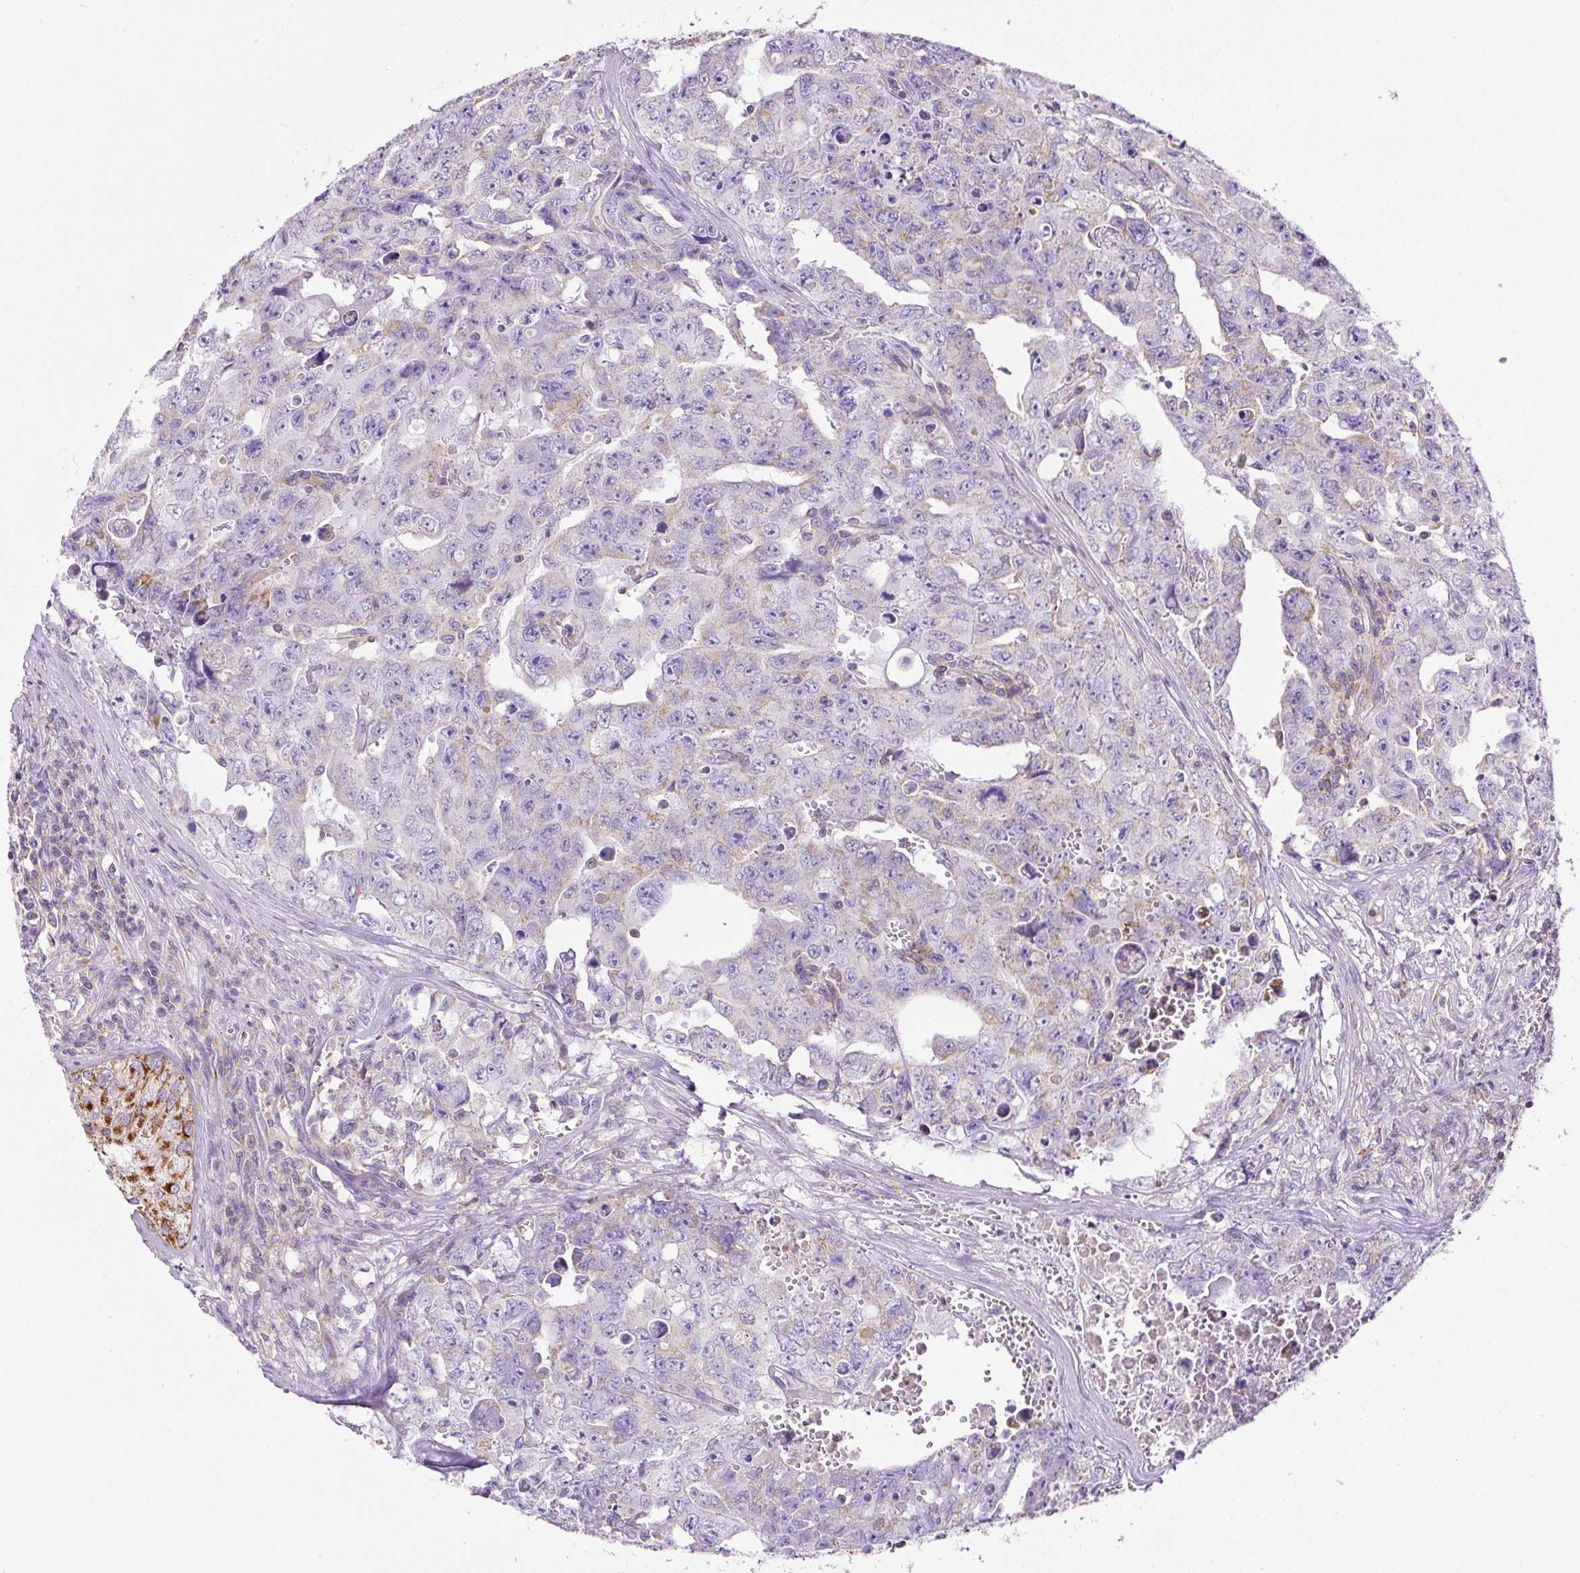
{"staining": {"intensity": "negative", "quantity": "none", "location": "none"}, "tissue": "testis cancer", "cell_type": "Tumor cells", "image_type": "cancer", "snomed": [{"axis": "morphology", "description": "Carcinoma, Embryonal, NOS"}, {"axis": "topography", "description": "Testis"}], "caption": "Immunohistochemical staining of human testis cancer reveals no significant expression in tumor cells.", "gene": "NF1", "patient": {"sex": "male", "age": 24}}